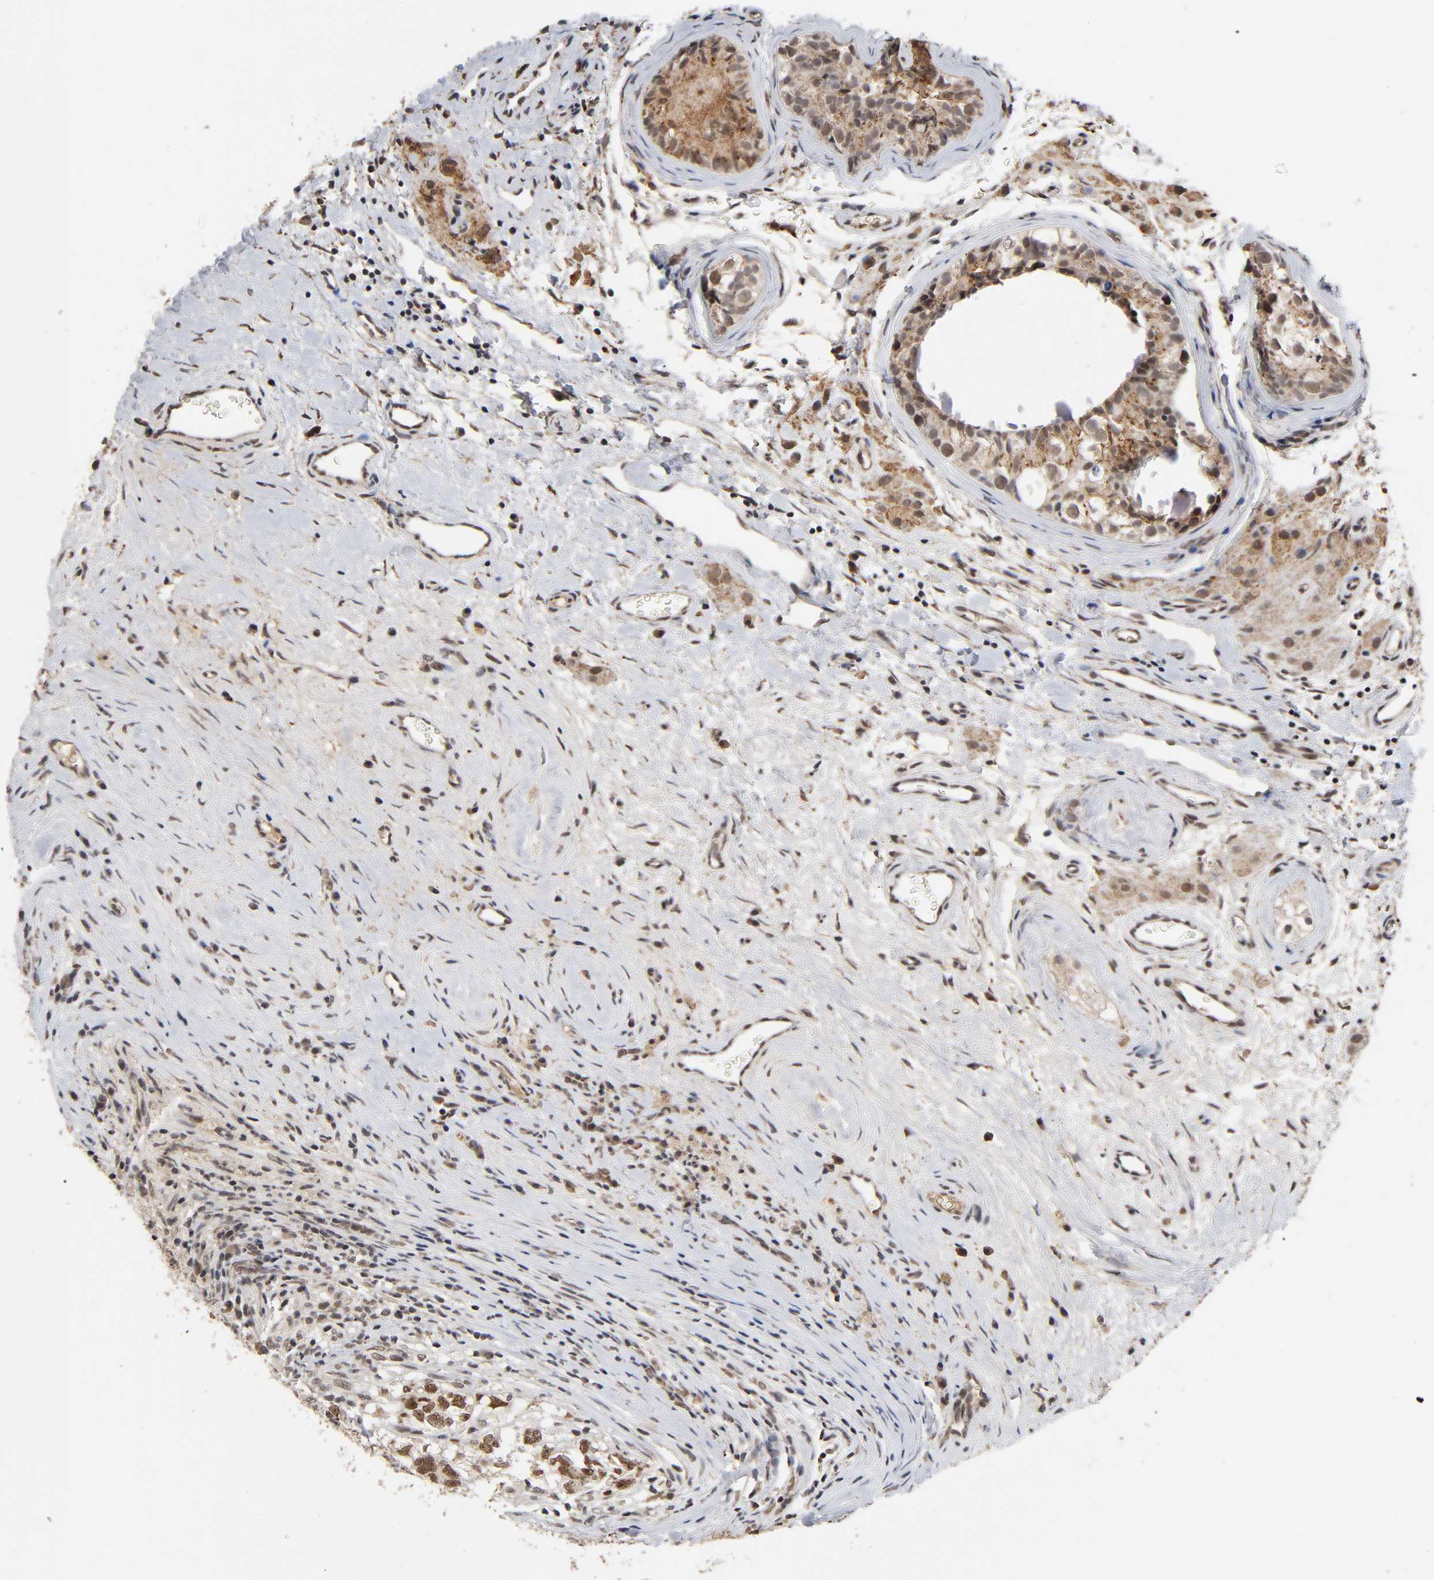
{"staining": {"intensity": "moderate", "quantity": ">75%", "location": "cytoplasmic/membranous,nuclear"}, "tissue": "testis cancer", "cell_type": "Tumor cells", "image_type": "cancer", "snomed": [{"axis": "morphology", "description": "Carcinoma, Embryonal, NOS"}, {"axis": "topography", "description": "Testis"}], "caption": "Immunohistochemical staining of human testis cancer (embryonal carcinoma) reveals moderate cytoplasmic/membranous and nuclear protein expression in about >75% of tumor cells.", "gene": "ZNF384", "patient": {"sex": "male", "age": 21}}